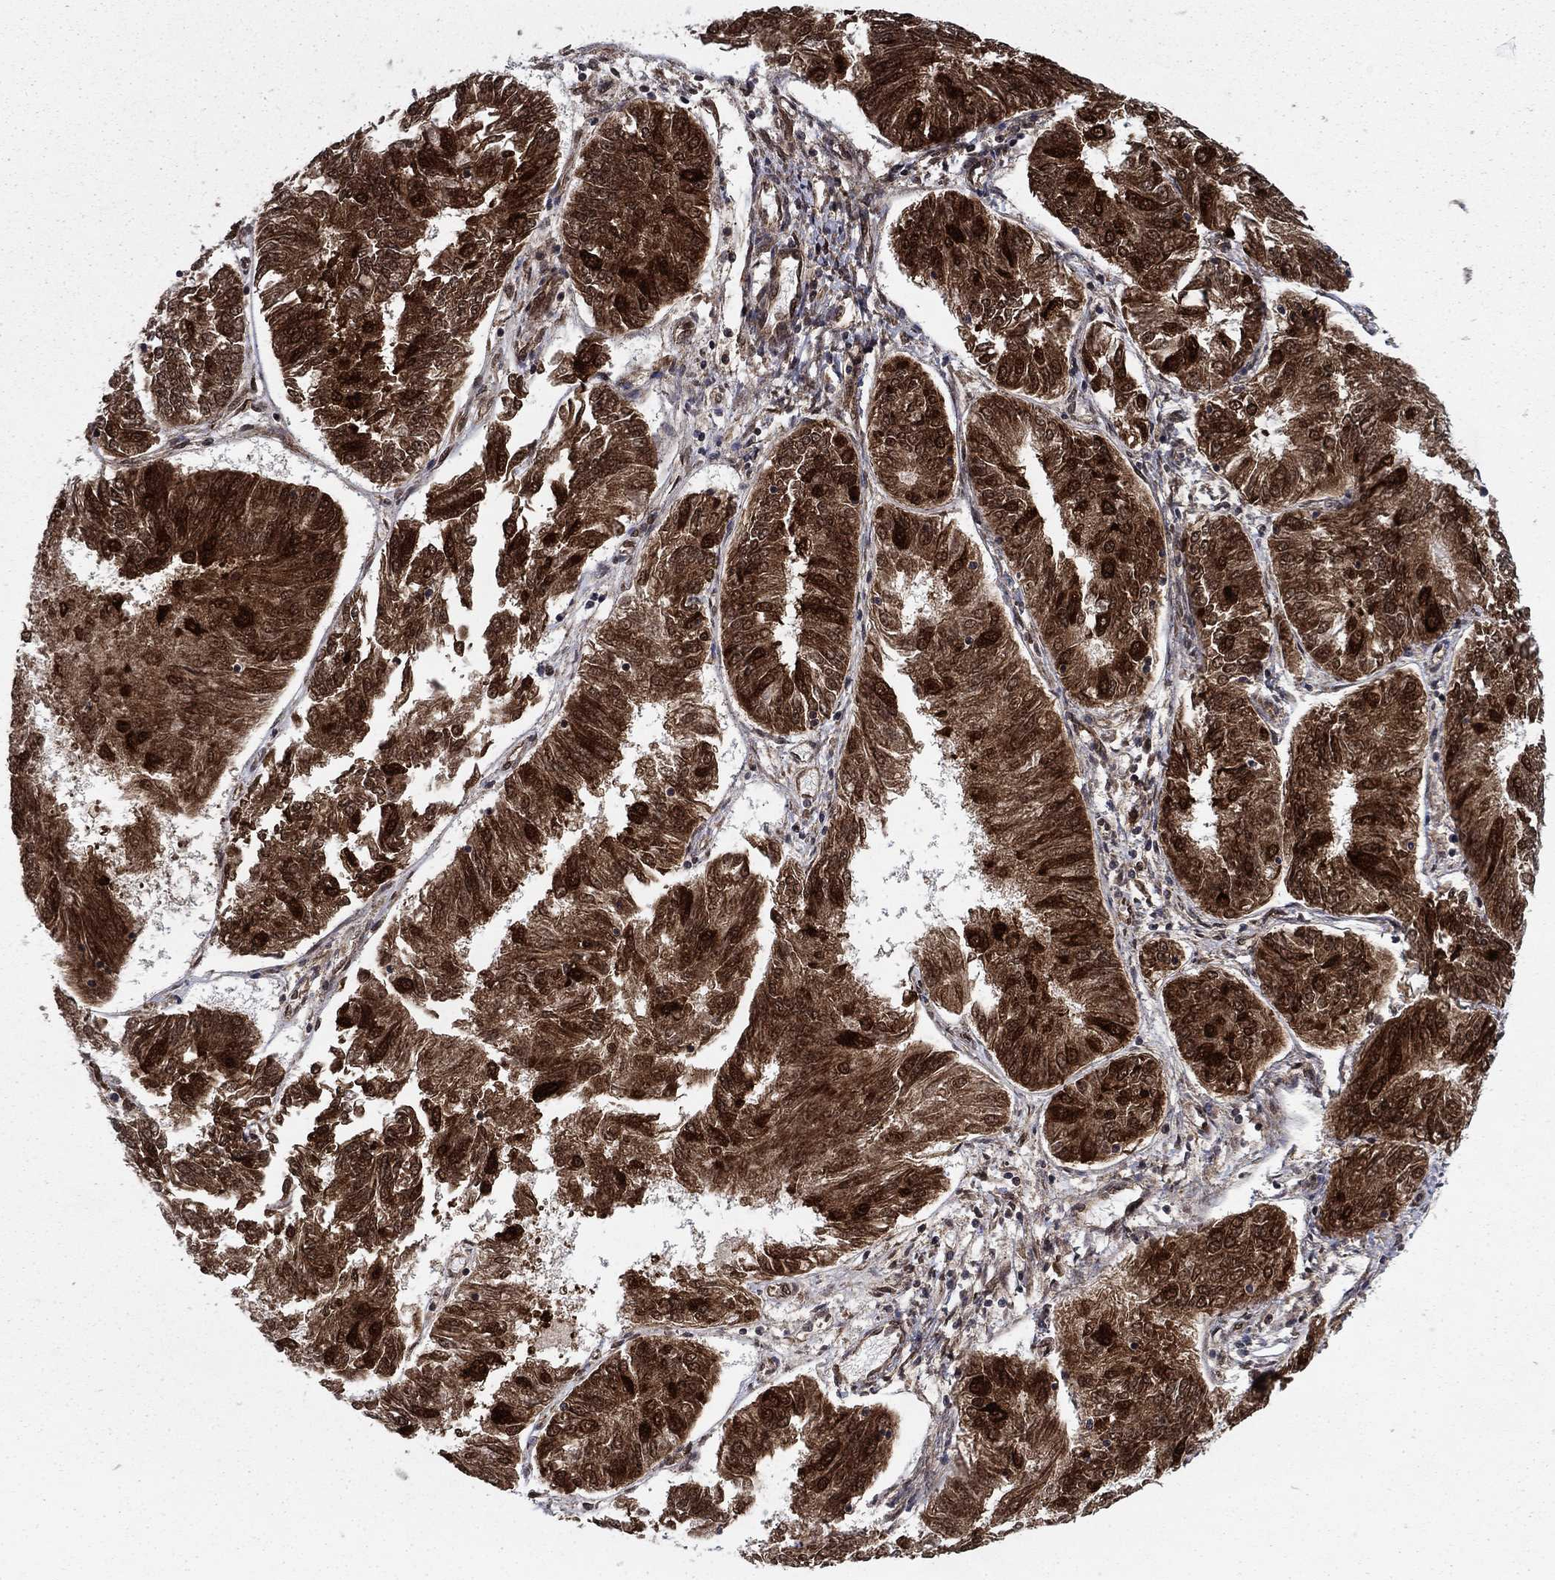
{"staining": {"intensity": "strong", "quantity": "25%-75%", "location": "cytoplasmic/membranous"}, "tissue": "endometrial cancer", "cell_type": "Tumor cells", "image_type": "cancer", "snomed": [{"axis": "morphology", "description": "Adenocarcinoma, NOS"}, {"axis": "topography", "description": "Endometrium"}], "caption": "Human endometrial adenocarcinoma stained for a protein (brown) demonstrates strong cytoplasmic/membranous positive positivity in about 25%-75% of tumor cells.", "gene": "DNAJA1", "patient": {"sex": "female", "age": 58}}